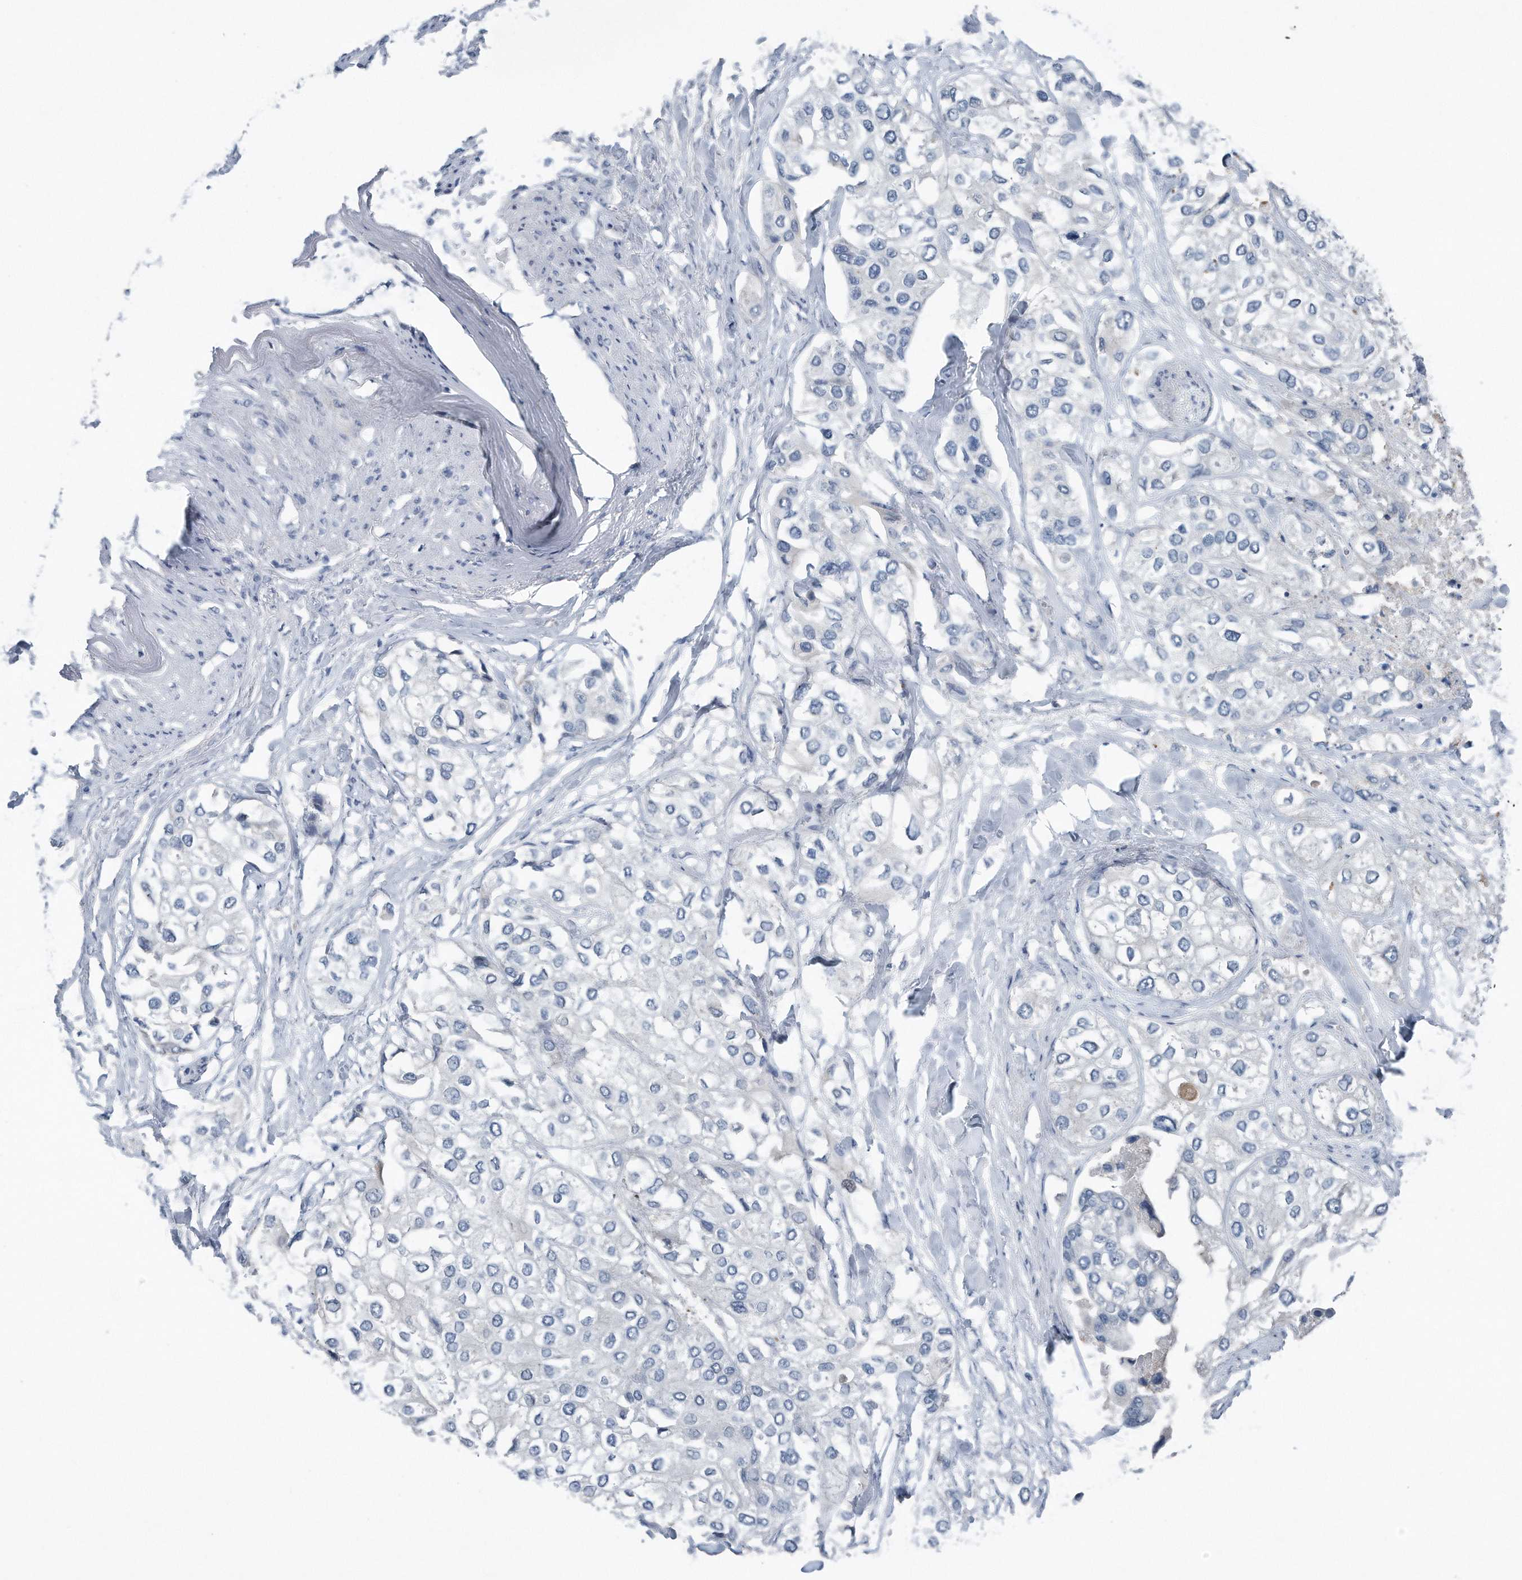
{"staining": {"intensity": "negative", "quantity": "none", "location": "none"}, "tissue": "urothelial cancer", "cell_type": "Tumor cells", "image_type": "cancer", "snomed": [{"axis": "morphology", "description": "Urothelial carcinoma, High grade"}, {"axis": "topography", "description": "Urinary bladder"}], "caption": "There is no significant expression in tumor cells of urothelial cancer.", "gene": "YRDC", "patient": {"sex": "male", "age": 64}}